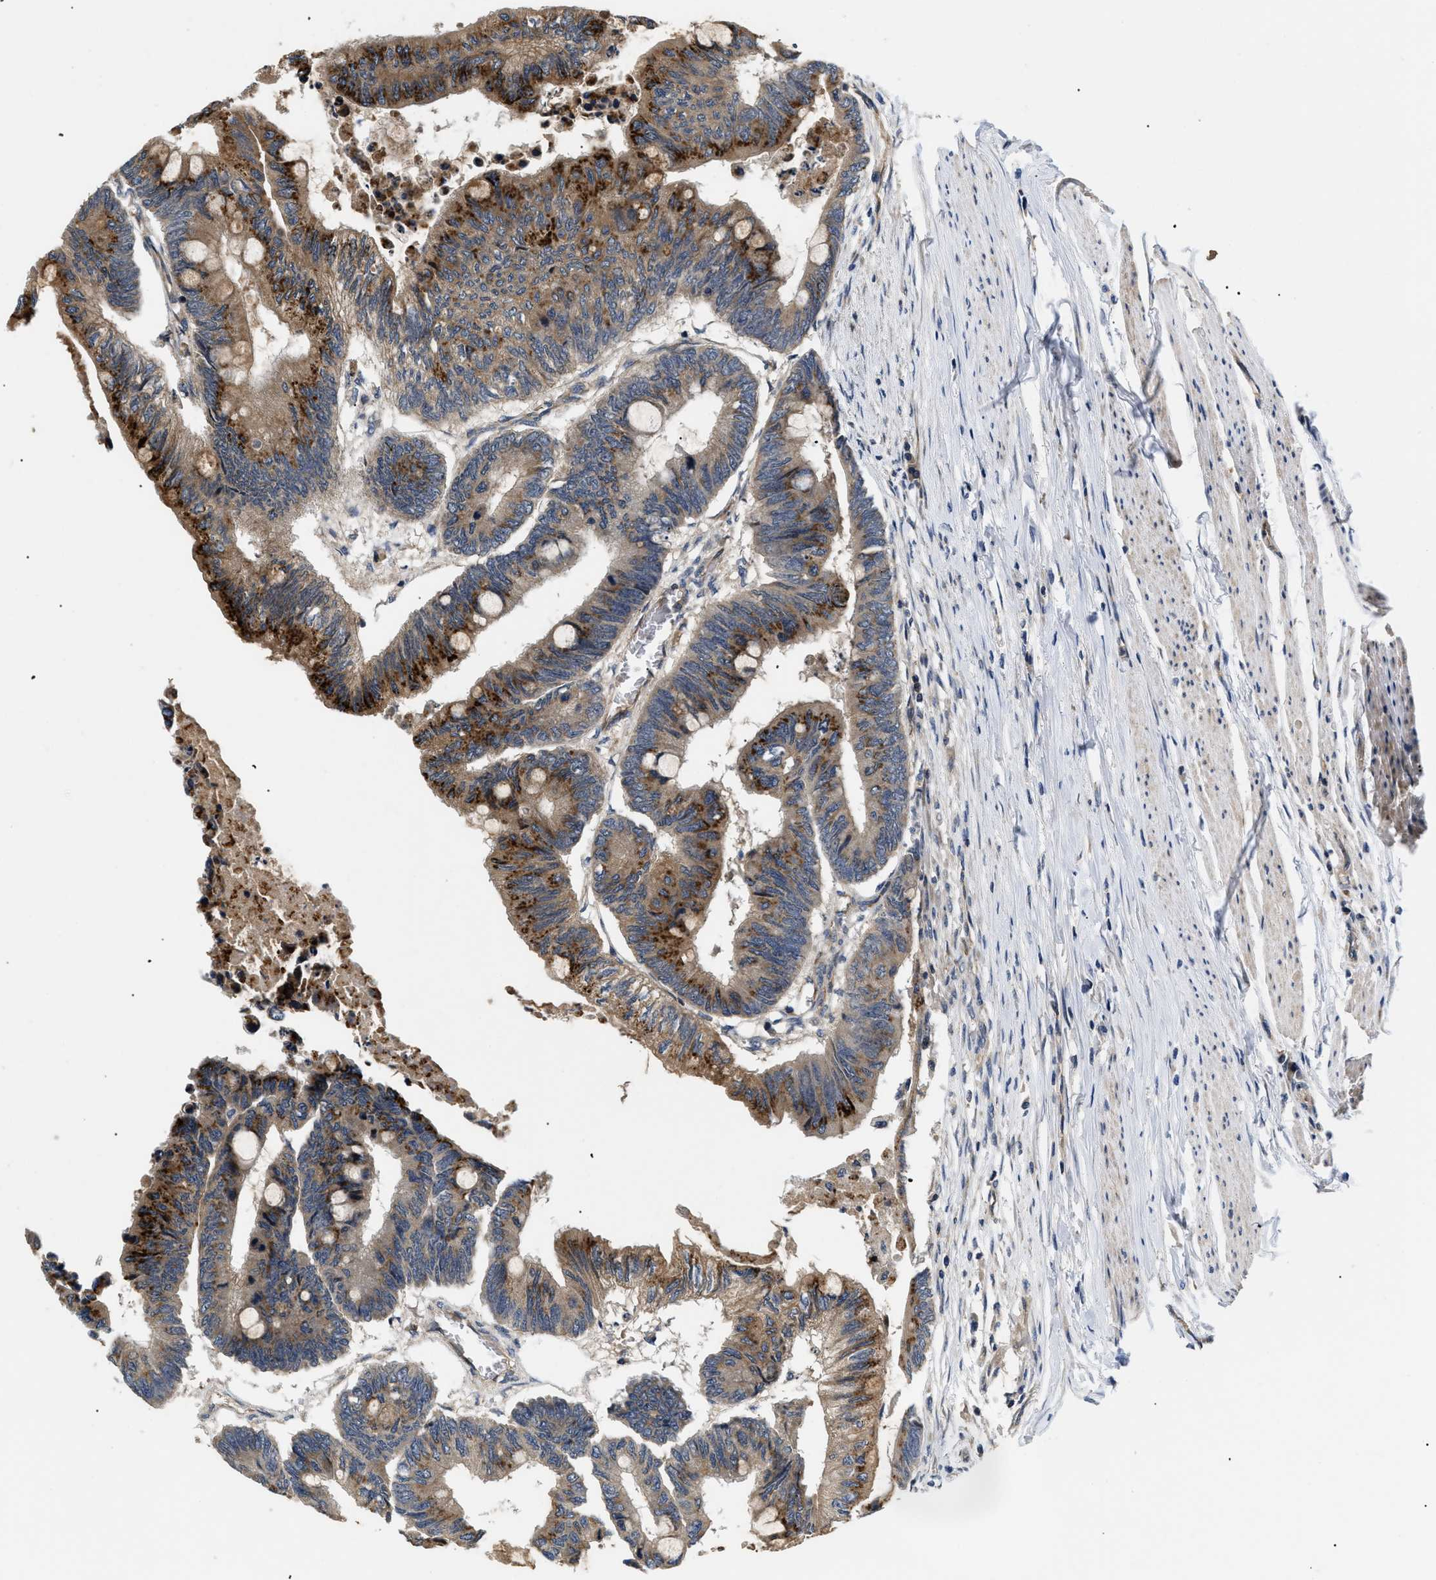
{"staining": {"intensity": "strong", "quantity": ">75%", "location": "cytoplasmic/membranous"}, "tissue": "colorectal cancer", "cell_type": "Tumor cells", "image_type": "cancer", "snomed": [{"axis": "morphology", "description": "Normal tissue, NOS"}, {"axis": "morphology", "description": "Adenocarcinoma, NOS"}, {"axis": "topography", "description": "Rectum"}, {"axis": "topography", "description": "Peripheral nerve tissue"}], "caption": "This micrograph displays IHC staining of human colorectal cancer, with high strong cytoplasmic/membranous expression in about >75% of tumor cells.", "gene": "HMGCR", "patient": {"sex": "male", "age": 92}}